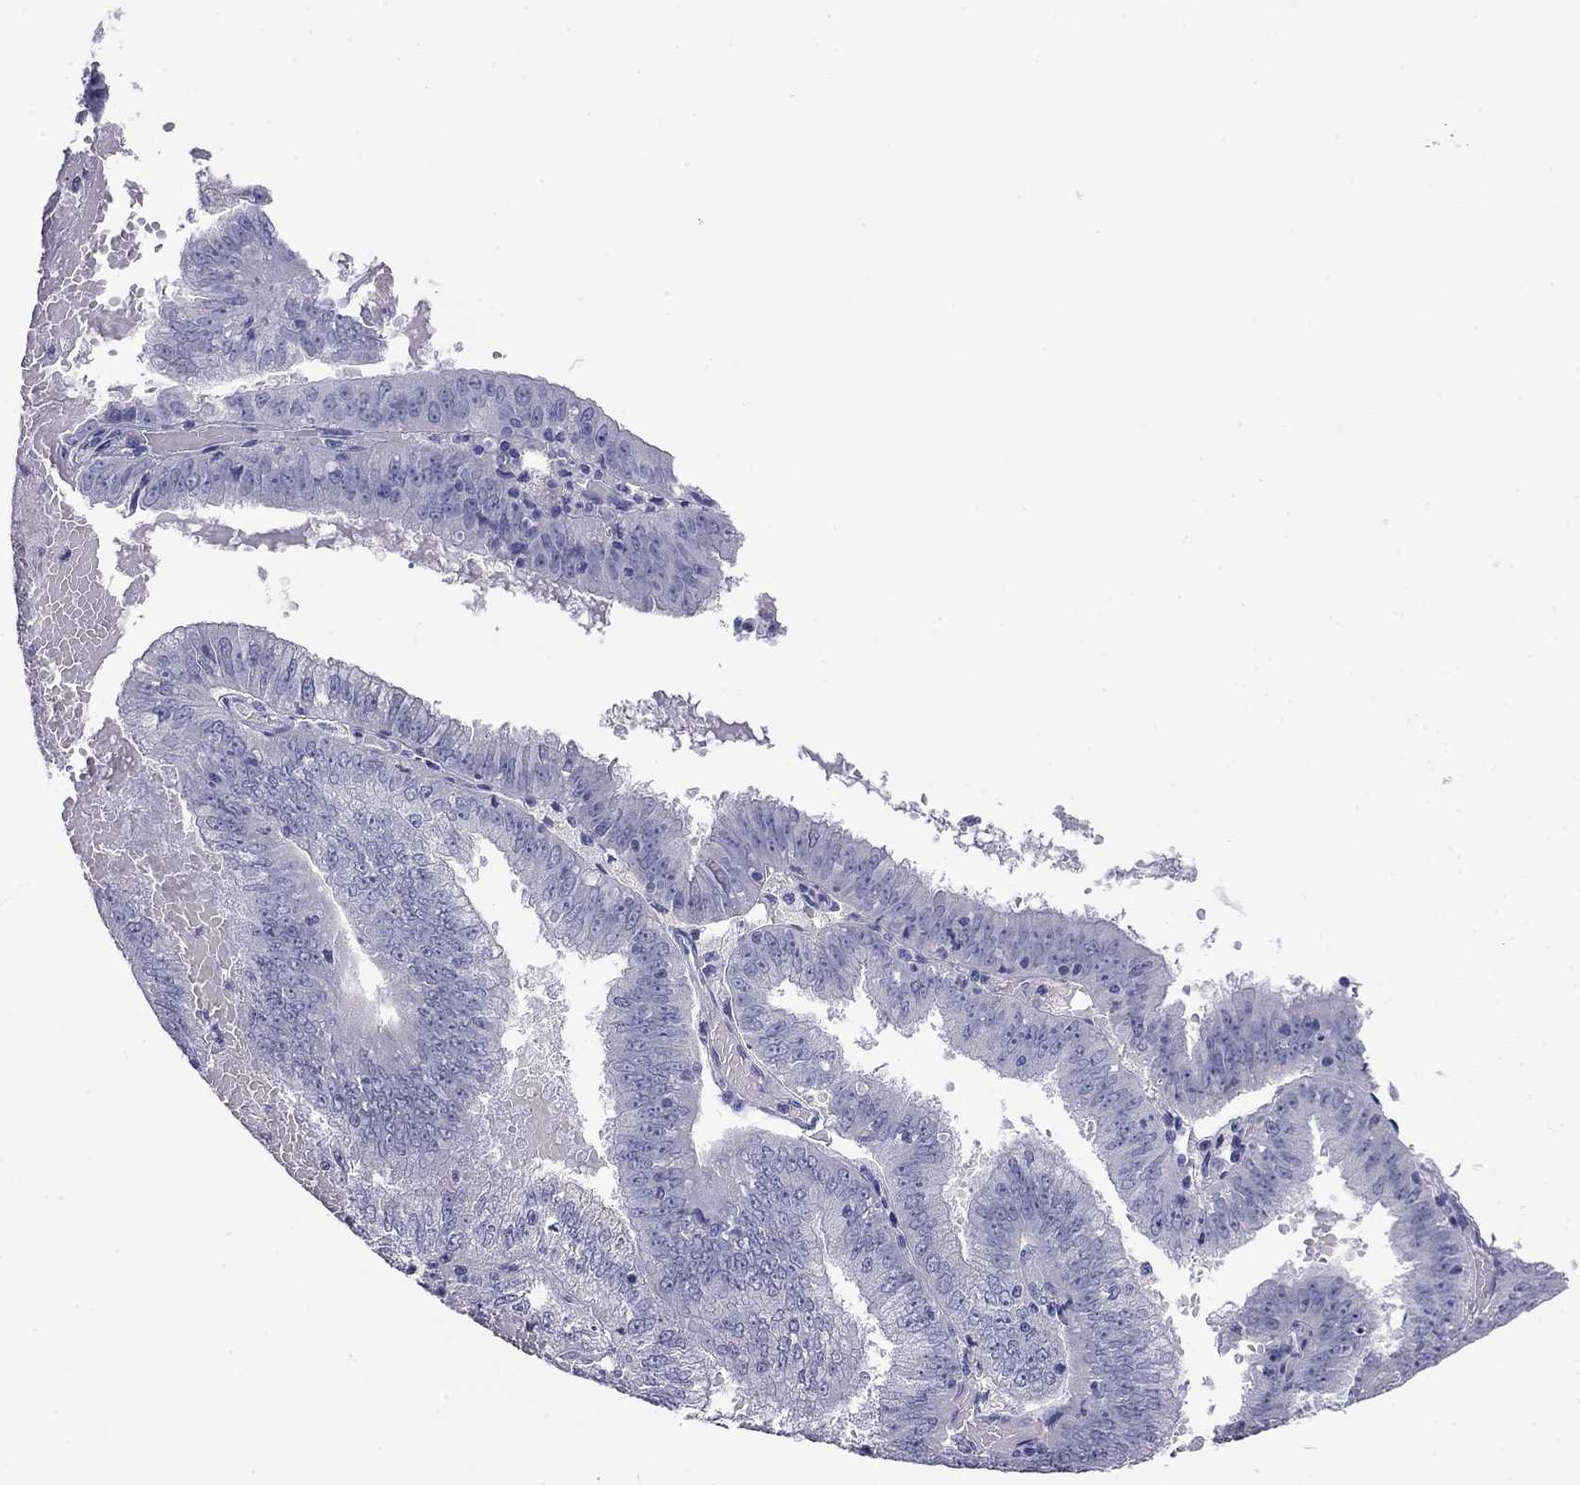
{"staining": {"intensity": "negative", "quantity": "none", "location": "none"}, "tissue": "endometrial cancer", "cell_type": "Tumor cells", "image_type": "cancer", "snomed": [{"axis": "morphology", "description": "Adenocarcinoma, NOS"}, {"axis": "topography", "description": "Endometrium"}], "caption": "Immunohistochemical staining of human endometrial cancer (adenocarcinoma) reveals no significant expression in tumor cells.", "gene": "ODF4", "patient": {"sex": "female", "age": 66}}